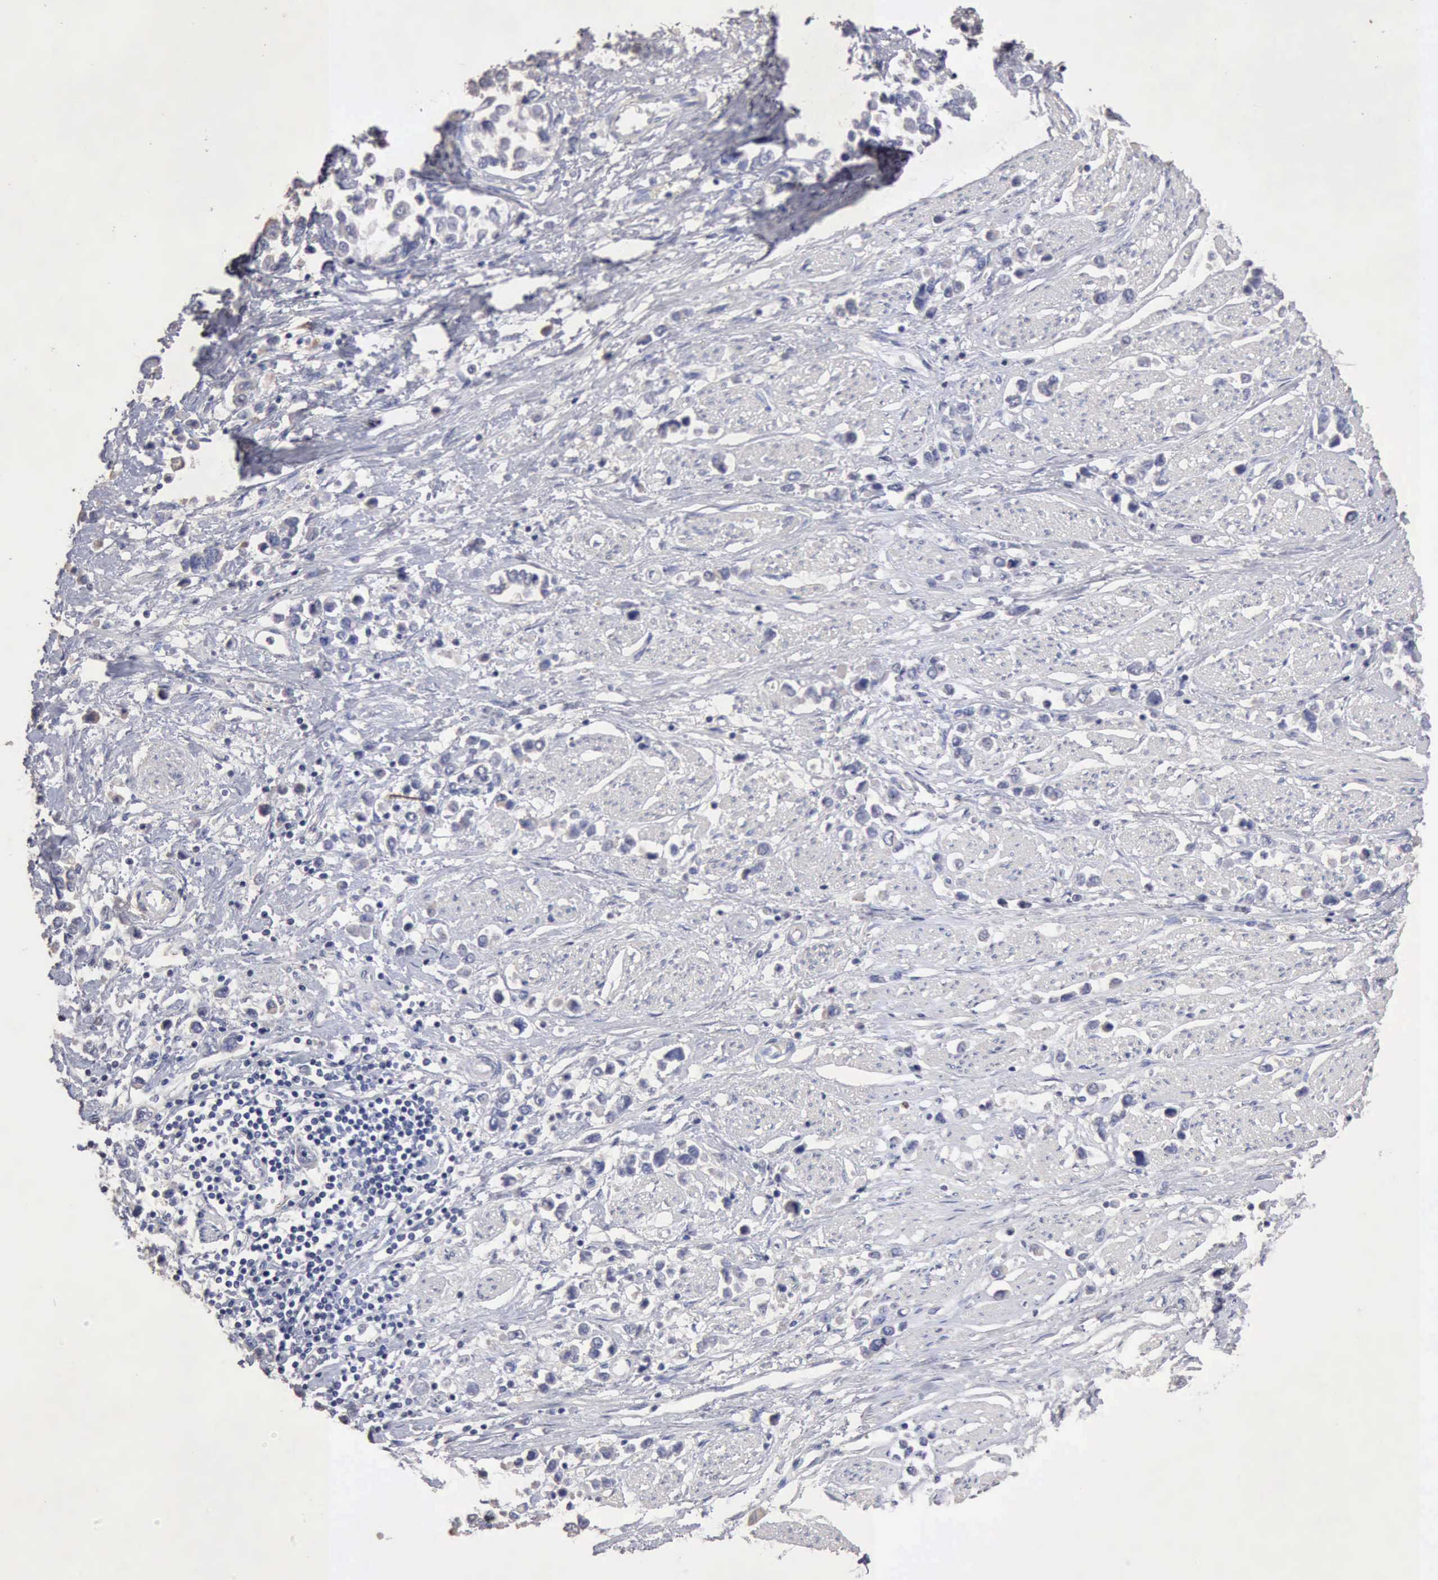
{"staining": {"intensity": "negative", "quantity": "none", "location": "none"}, "tissue": "stomach cancer", "cell_type": "Tumor cells", "image_type": "cancer", "snomed": [{"axis": "morphology", "description": "Adenocarcinoma, NOS"}, {"axis": "topography", "description": "Stomach, upper"}], "caption": "Immunohistochemistry (IHC) micrograph of human stomach adenocarcinoma stained for a protein (brown), which exhibits no expression in tumor cells.", "gene": "KRT6B", "patient": {"sex": "male", "age": 76}}